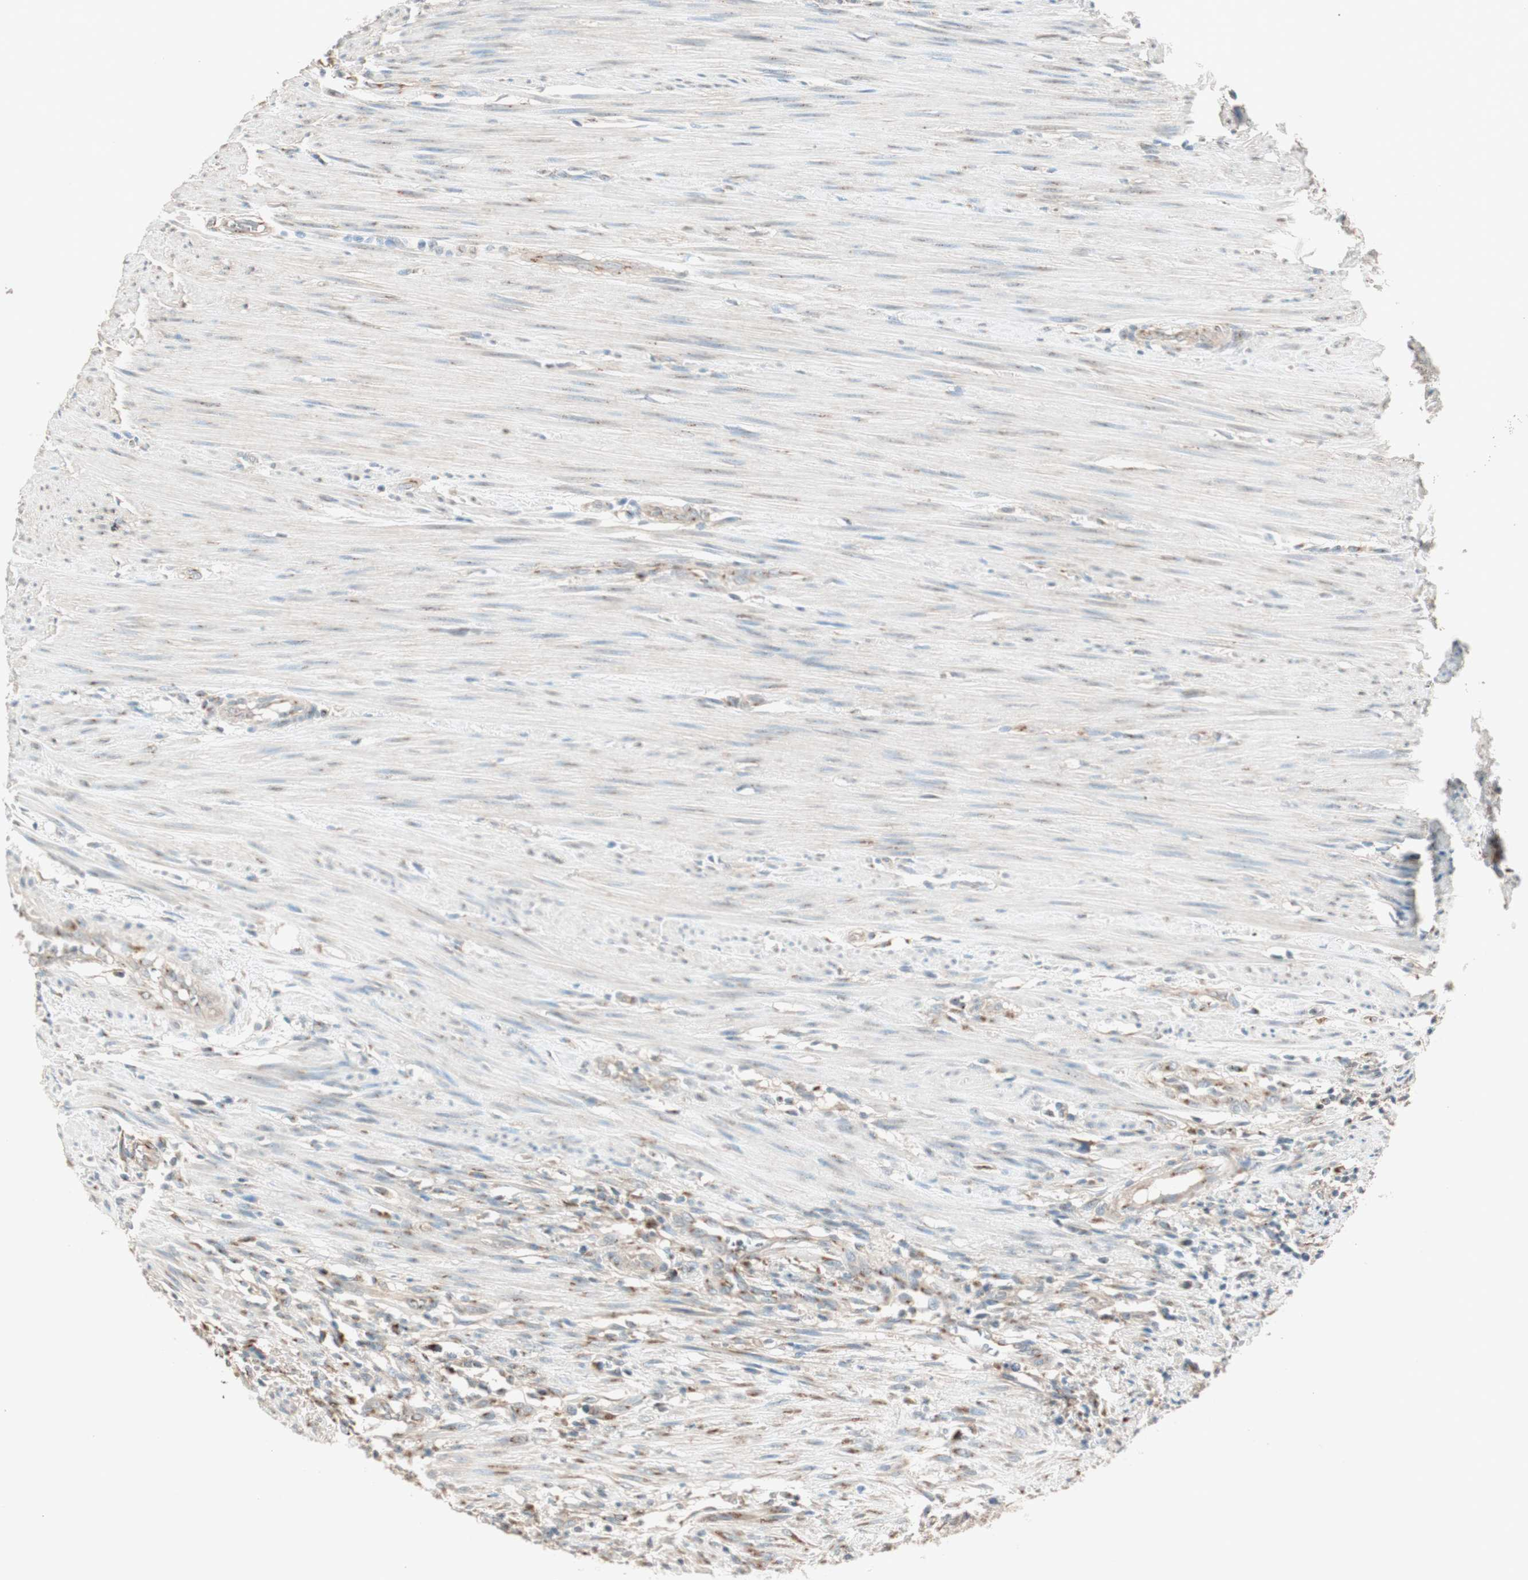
{"staining": {"intensity": "moderate", "quantity": "25%-75%", "location": "cytoplasmic/membranous"}, "tissue": "colorectal cancer", "cell_type": "Tumor cells", "image_type": "cancer", "snomed": [{"axis": "morphology", "description": "Adenocarcinoma, NOS"}, {"axis": "topography", "description": "Colon"}], "caption": "Moderate cytoplasmic/membranous protein staining is identified in about 25%-75% of tumor cells in colorectal cancer.", "gene": "SEC16A", "patient": {"sex": "female", "age": 57}}